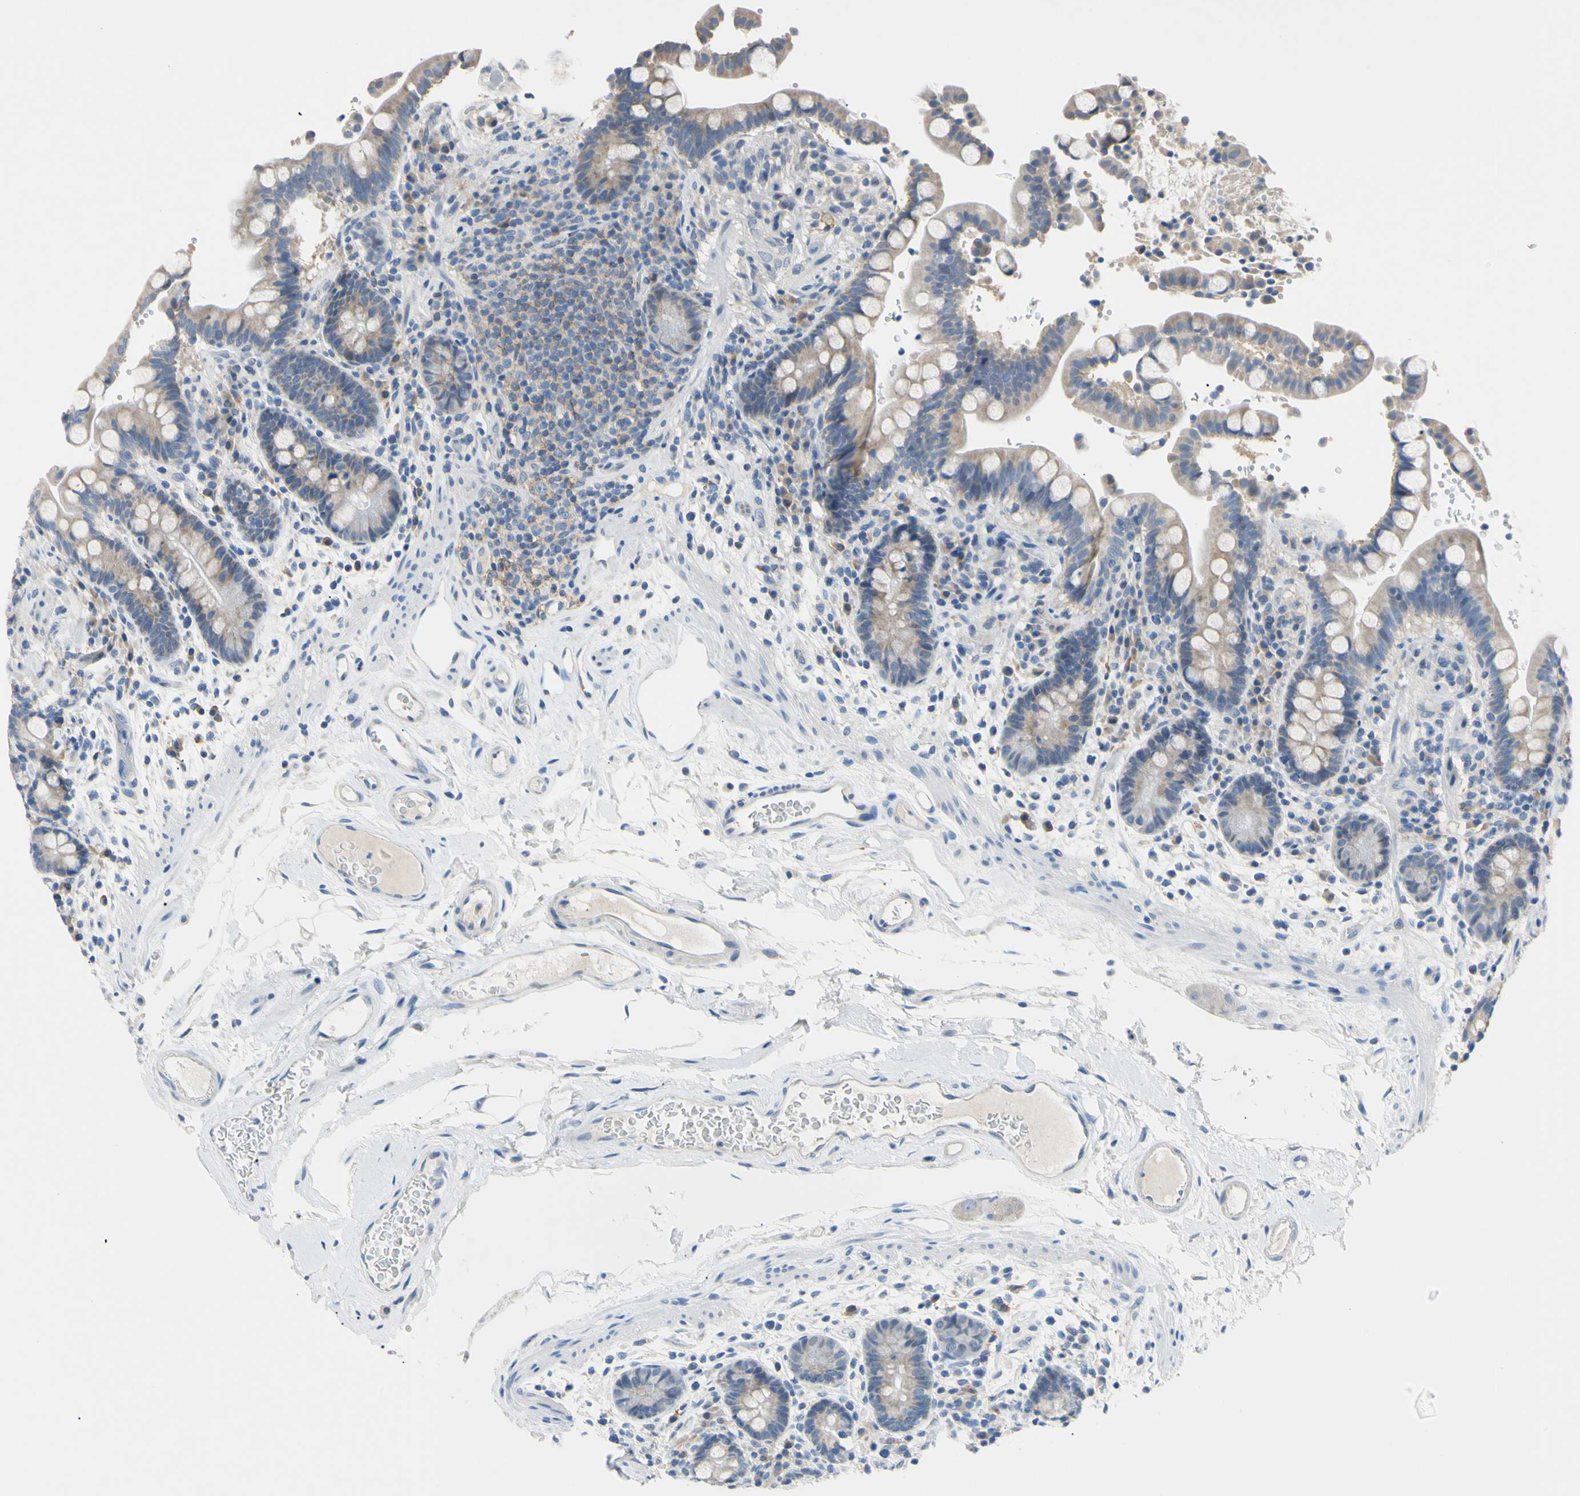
{"staining": {"intensity": "negative", "quantity": "none", "location": "none"}, "tissue": "colon", "cell_type": "Endothelial cells", "image_type": "normal", "snomed": [{"axis": "morphology", "description": "Normal tissue, NOS"}, {"axis": "topography", "description": "Colon"}], "caption": "High magnification brightfield microscopy of benign colon stained with DAB (3,3'-diaminobenzidine) (brown) and counterstained with hematoxylin (blue): endothelial cells show no significant positivity.", "gene": "PNKD", "patient": {"sex": "male", "age": 73}}